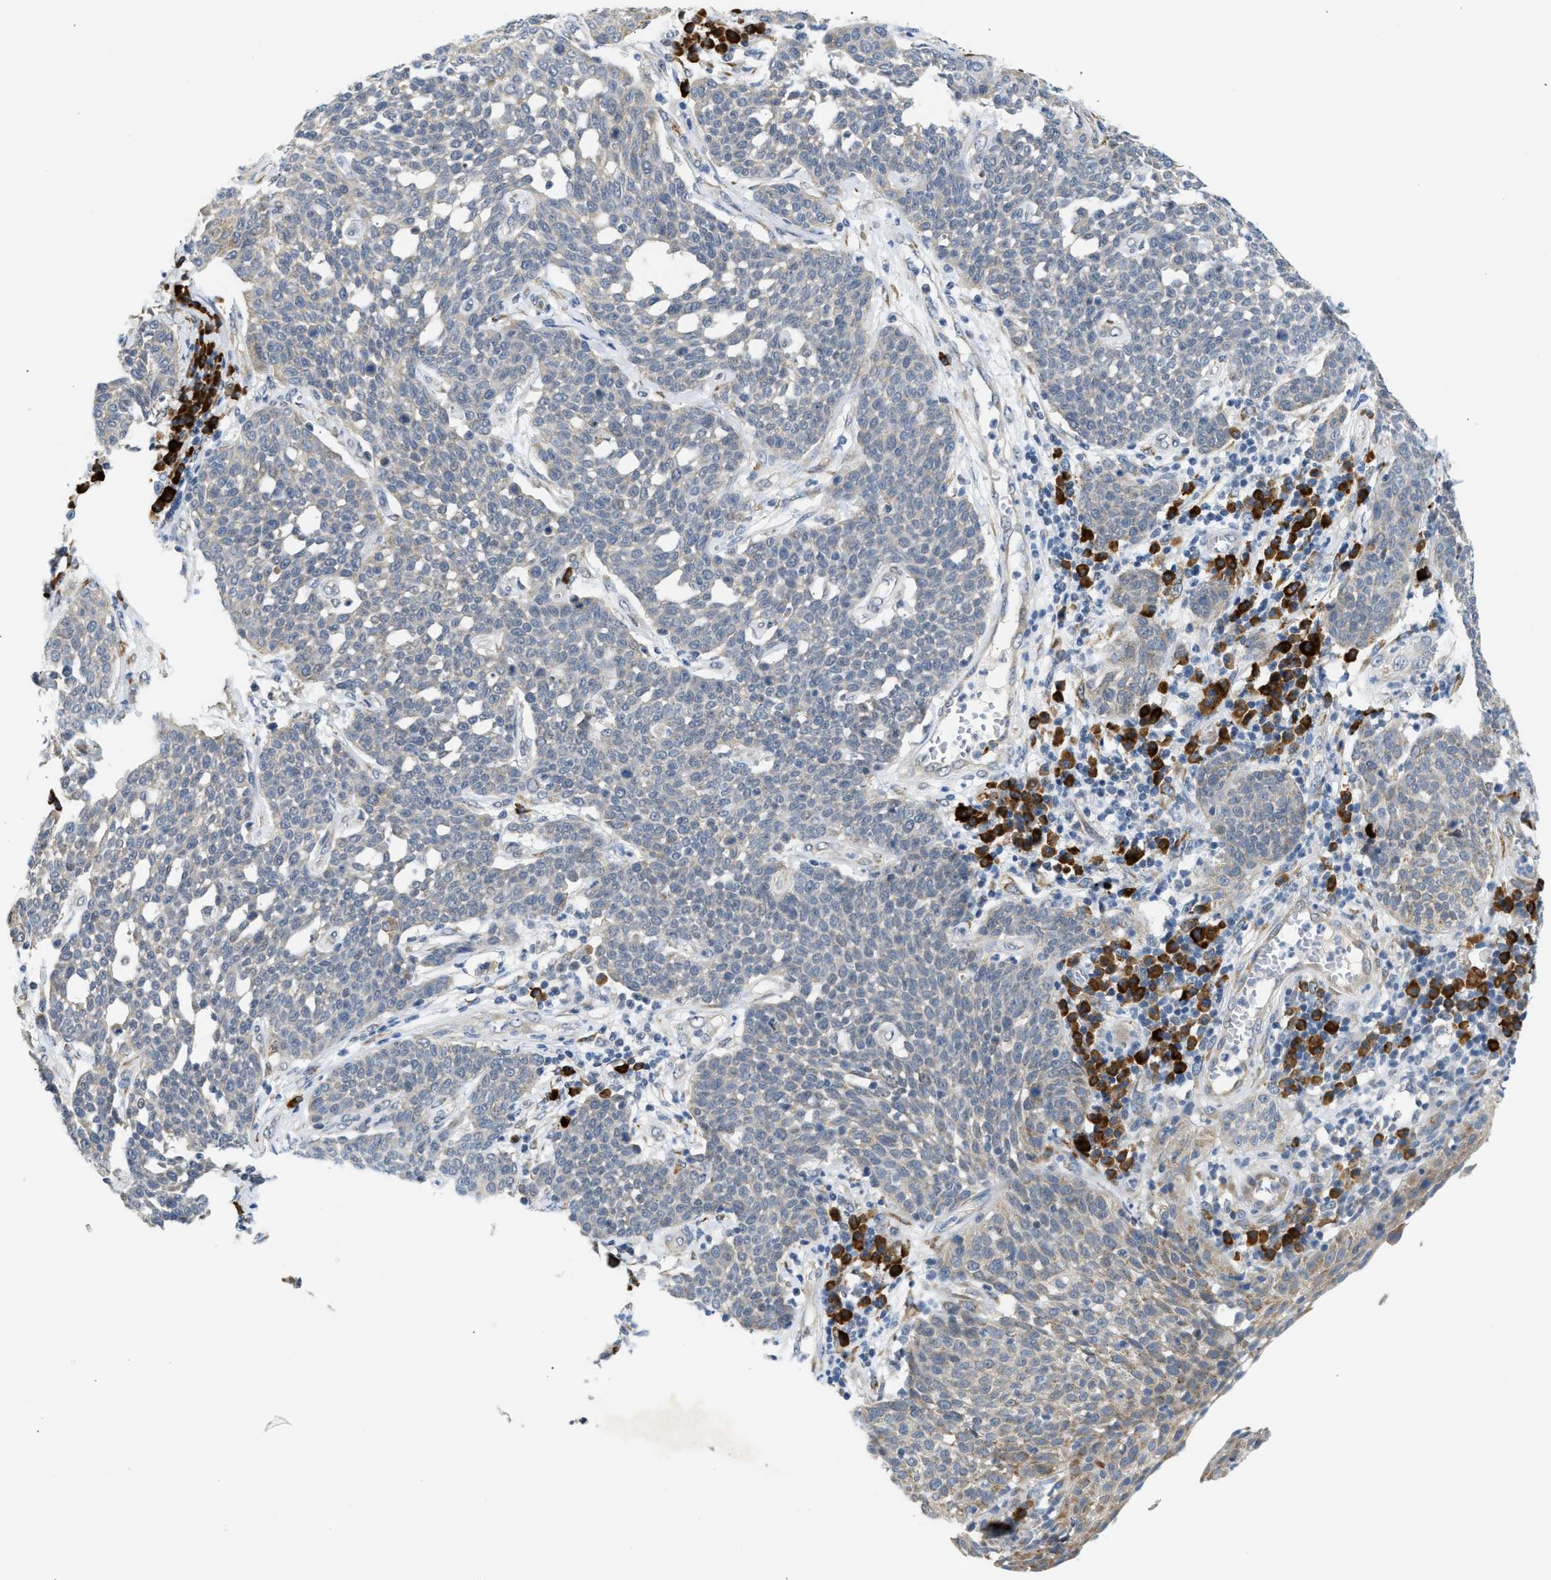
{"staining": {"intensity": "weak", "quantity": "25%-75%", "location": "cytoplasmic/membranous"}, "tissue": "cervical cancer", "cell_type": "Tumor cells", "image_type": "cancer", "snomed": [{"axis": "morphology", "description": "Squamous cell carcinoma, NOS"}, {"axis": "topography", "description": "Cervix"}], "caption": "A brown stain shows weak cytoplasmic/membranous expression of a protein in human cervical cancer tumor cells.", "gene": "KCNC2", "patient": {"sex": "female", "age": 34}}